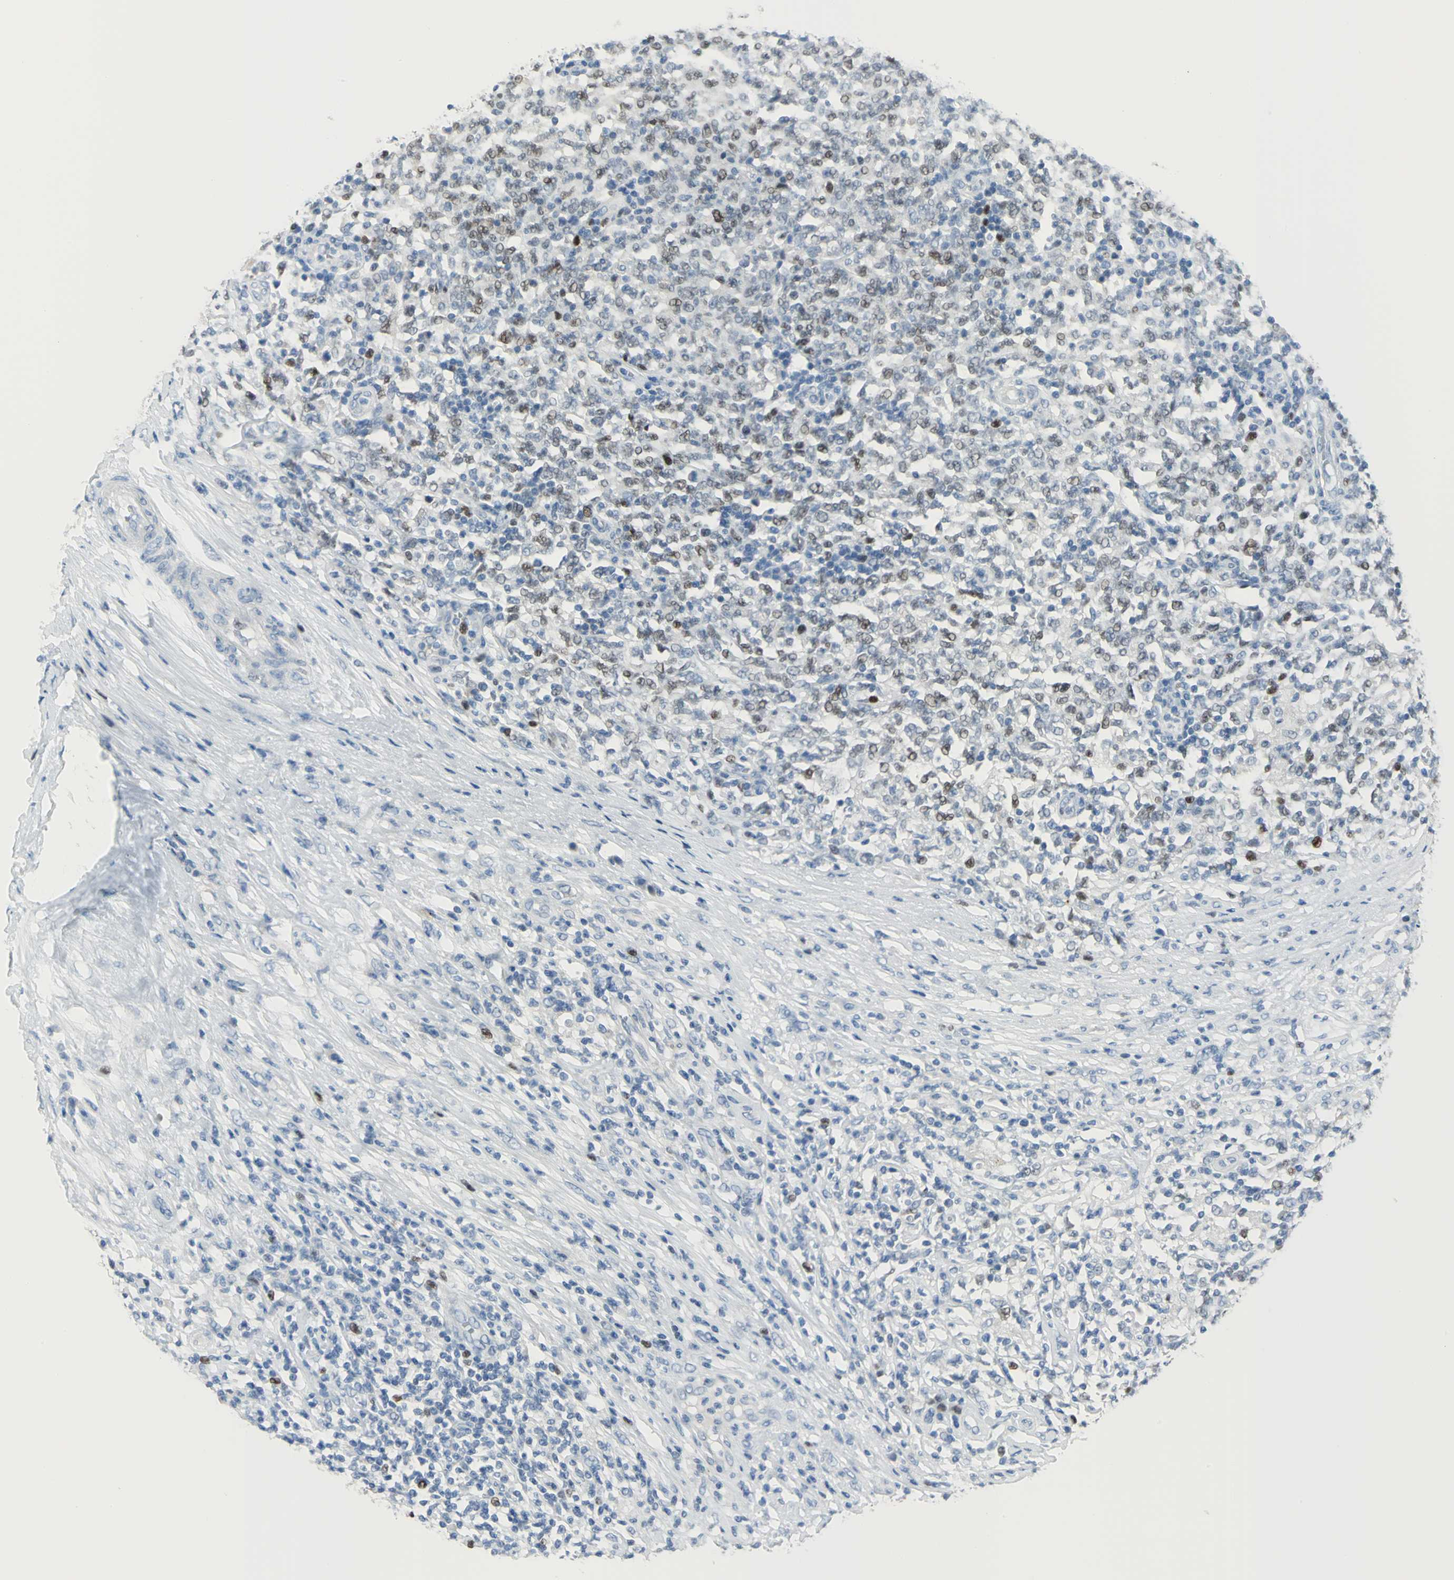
{"staining": {"intensity": "moderate", "quantity": "25%-75%", "location": "nuclear"}, "tissue": "lymphoma", "cell_type": "Tumor cells", "image_type": "cancer", "snomed": [{"axis": "morphology", "description": "Malignant lymphoma, non-Hodgkin's type, High grade"}, {"axis": "topography", "description": "Lymph node"}], "caption": "A brown stain labels moderate nuclear staining of a protein in high-grade malignant lymphoma, non-Hodgkin's type tumor cells. Using DAB (3,3'-diaminobenzidine) (brown) and hematoxylin (blue) stains, captured at high magnification using brightfield microscopy.", "gene": "MCM3", "patient": {"sex": "female", "age": 84}}